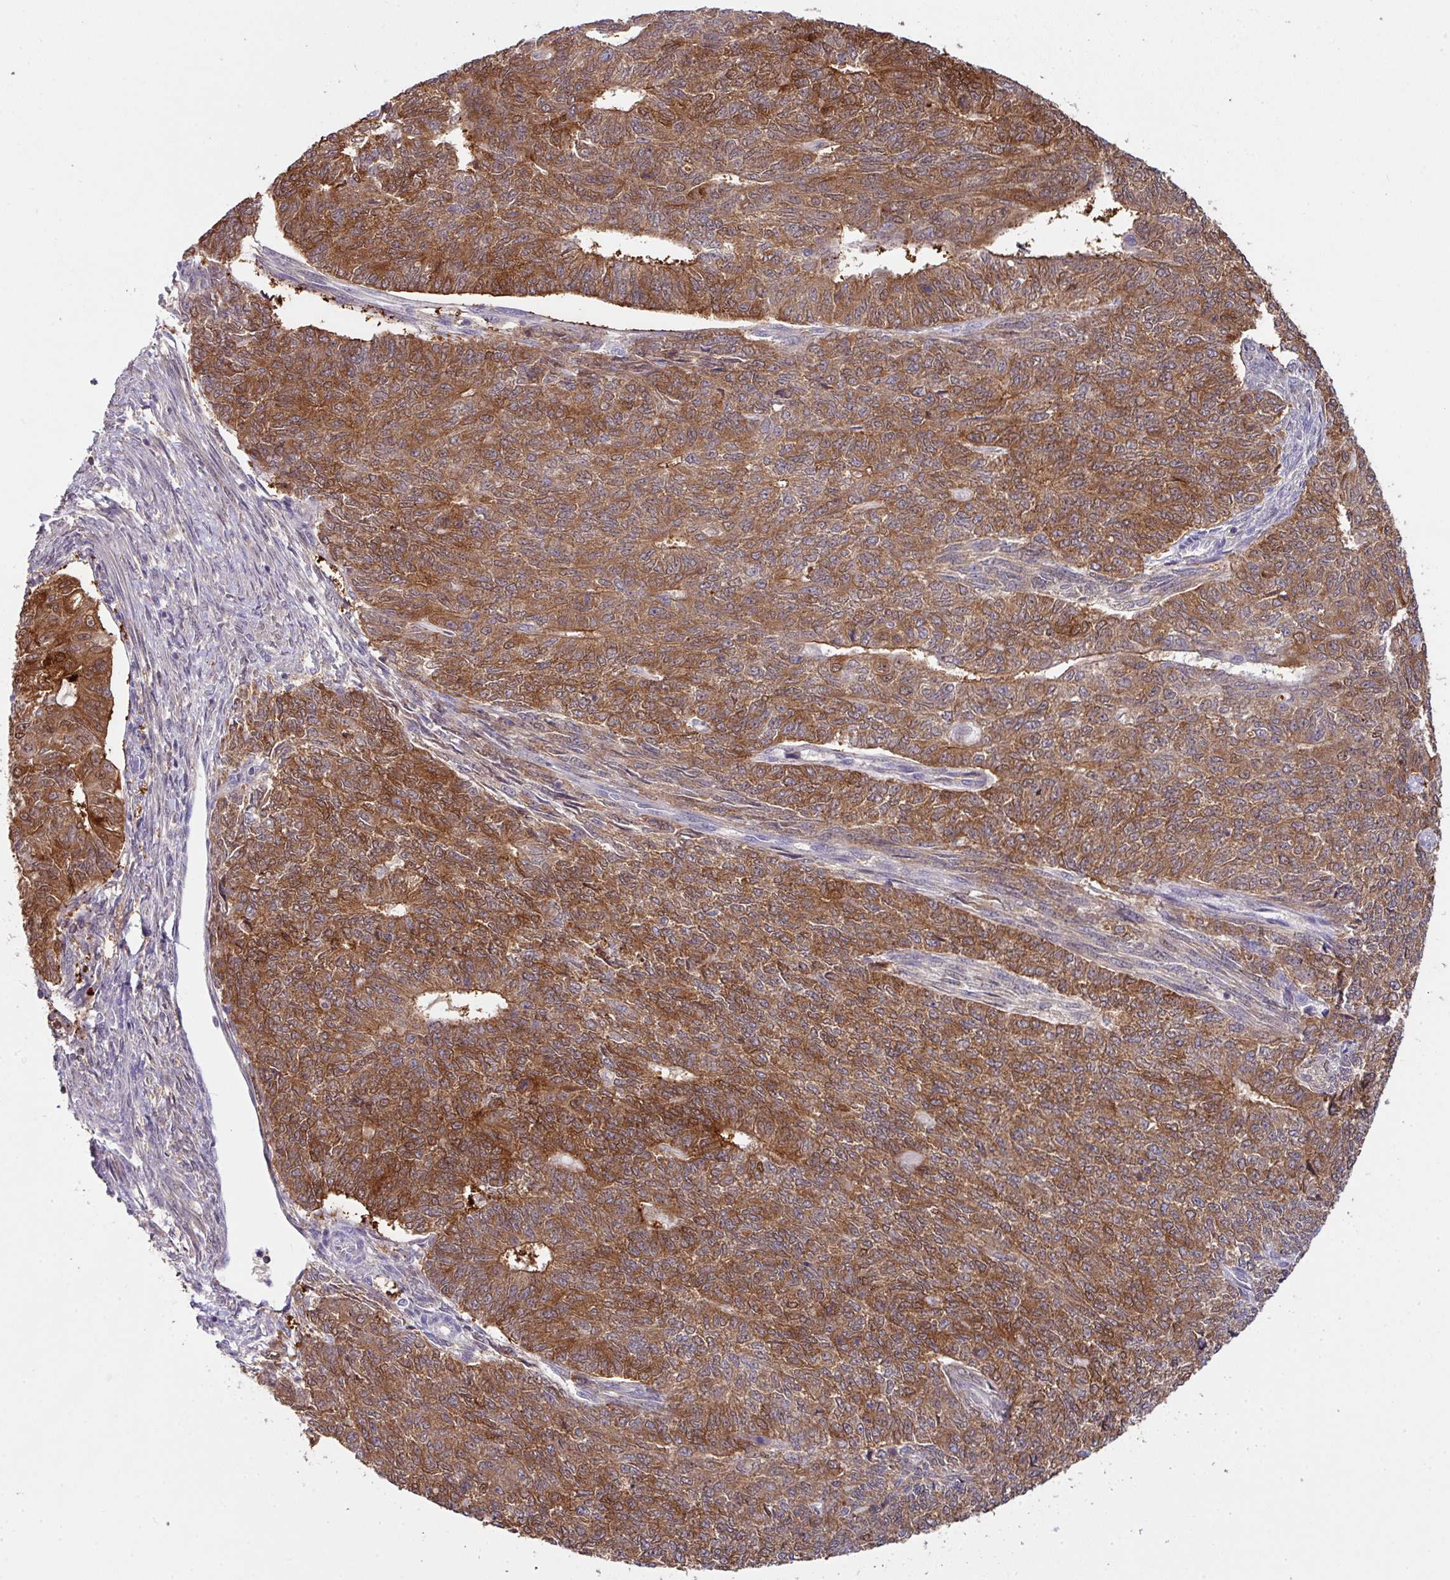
{"staining": {"intensity": "strong", "quantity": ">75%", "location": "cytoplasmic/membranous"}, "tissue": "endometrial cancer", "cell_type": "Tumor cells", "image_type": "cancer", "snomed": [{"axis": "morphology", "description": "Adenocarcinoma, NOS"}, {"axis": "topography", "description": "Endometrium"}], "caption": "Strong cytoplasmic/membranous expression is appreciated in approximately >75% of tumor cells in adenocarcinoma (endometrial). (DAB = brown stain, brightfield microscopy at high magnification).", "gene": "SLAMF6", "patient": {"sex": "female", "age": 32}}